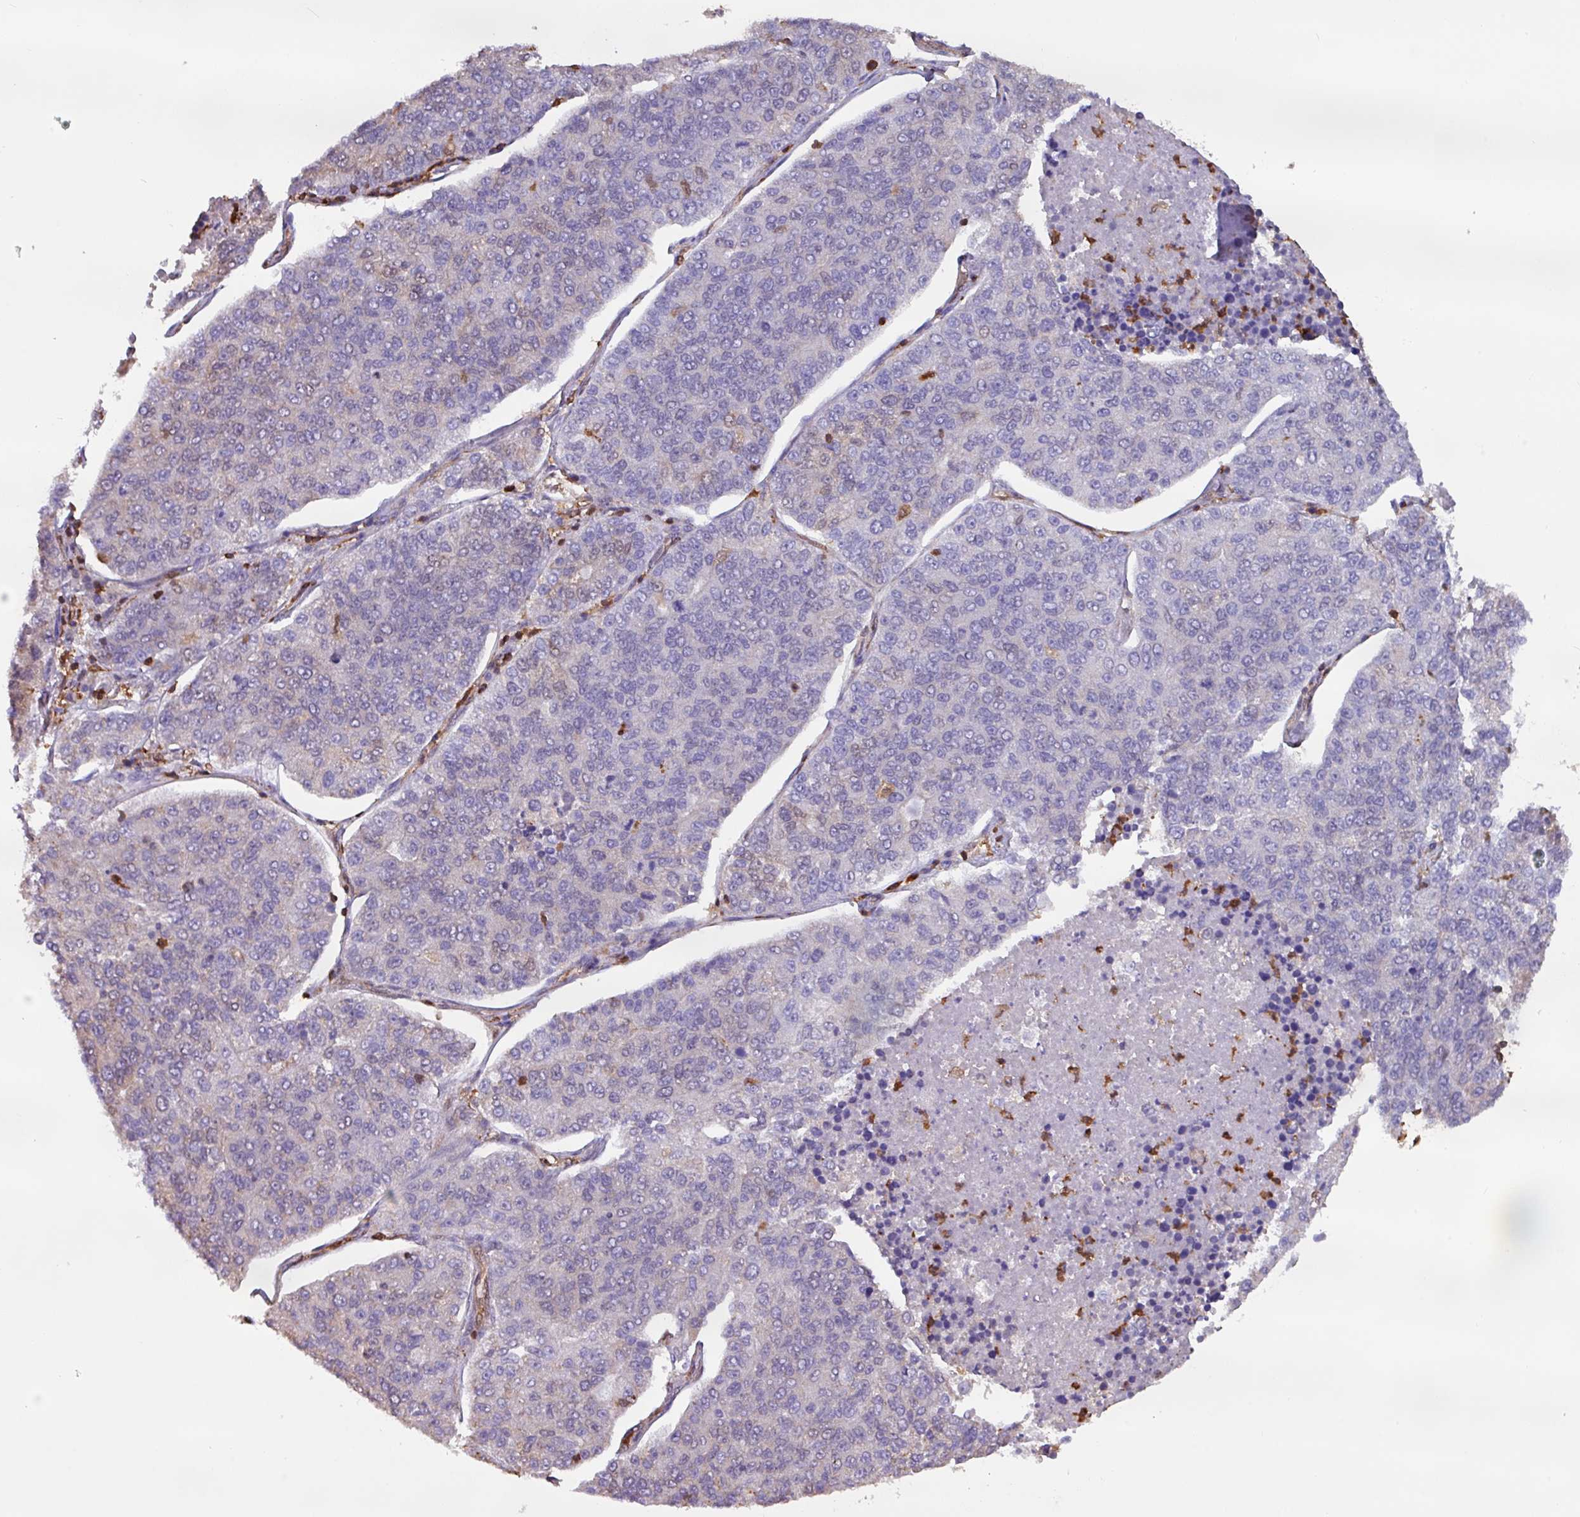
{"staining": {"intensity": "negative", "quantity": "none", "location": "none"}, "tissue": "lung cancer", "cell_type": "Tumor cells", "image_type": "cancer", "snomed": [{"axis": "morphology", "description": "Adenocarcinoma, NOS"}, {"axis": "topography", "description": "Lung"}], "caption": "Tumor cells are negative for protein expression in human lung cancer (adenocarcinoma).", "gene": "ARHGDIB", "patient": {"sex": "male", "age": 49}}